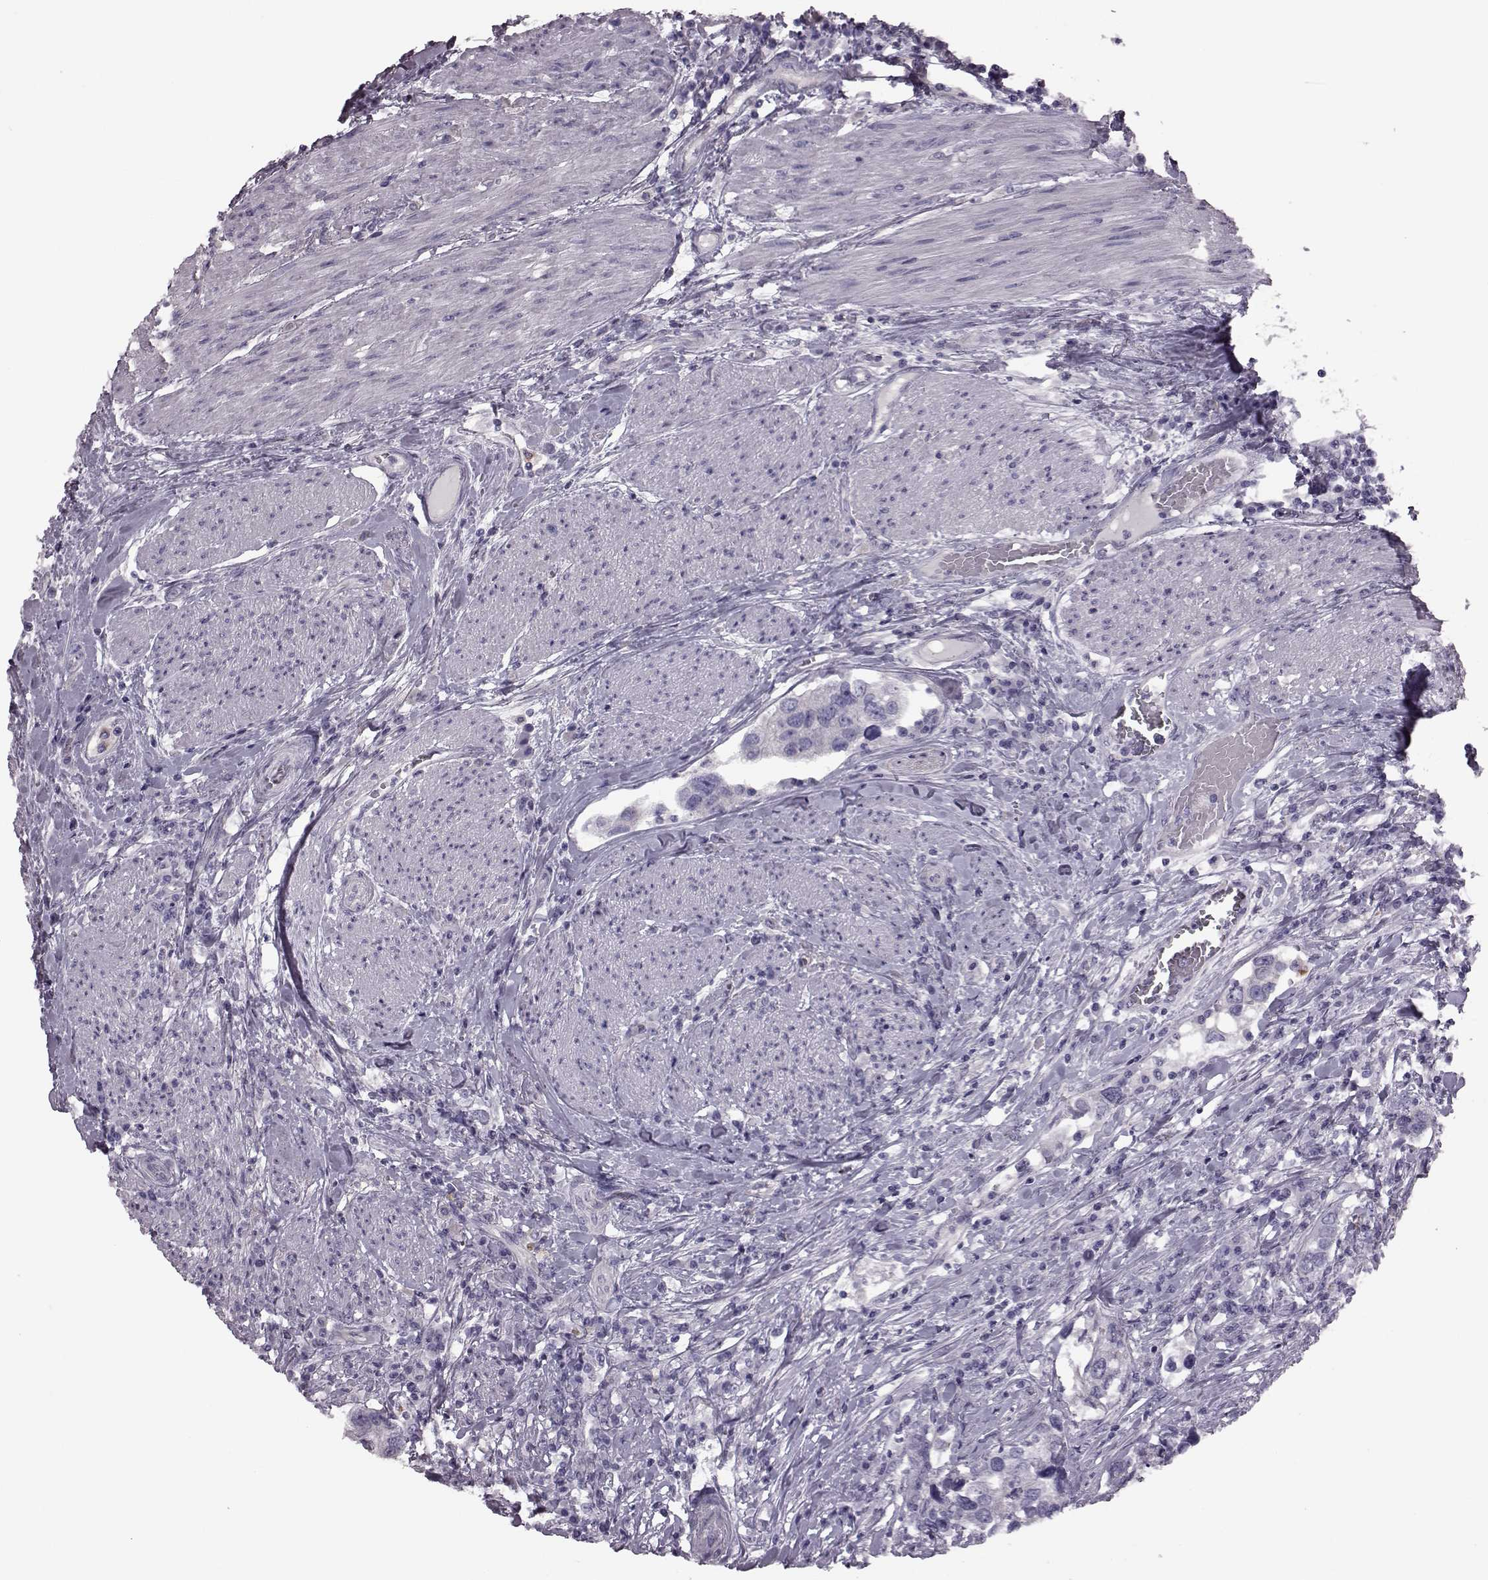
{"staining": {"intensity": "negative", "quantity": "none", "location": "none"}, "tissue": "urothelial cancer", "cell_type": "Tumor cells", "image_type": "cancer", "snomed": [{"axis": "morphology", "description": "Urothelial carcinoma, NOS"}, {"axis": "morphology", "description": "Urothelial carcinoma, High grade"}, {"axis": "topography", "description": "Urinary bladder"}], "caption": "Human urothelial cancer stained for a protein using immunohistochemistry (IHC) exhibits no positivity in tumor cells.", "gene": "SNTG1", "patient": {"sex": "male", "age": 63}}